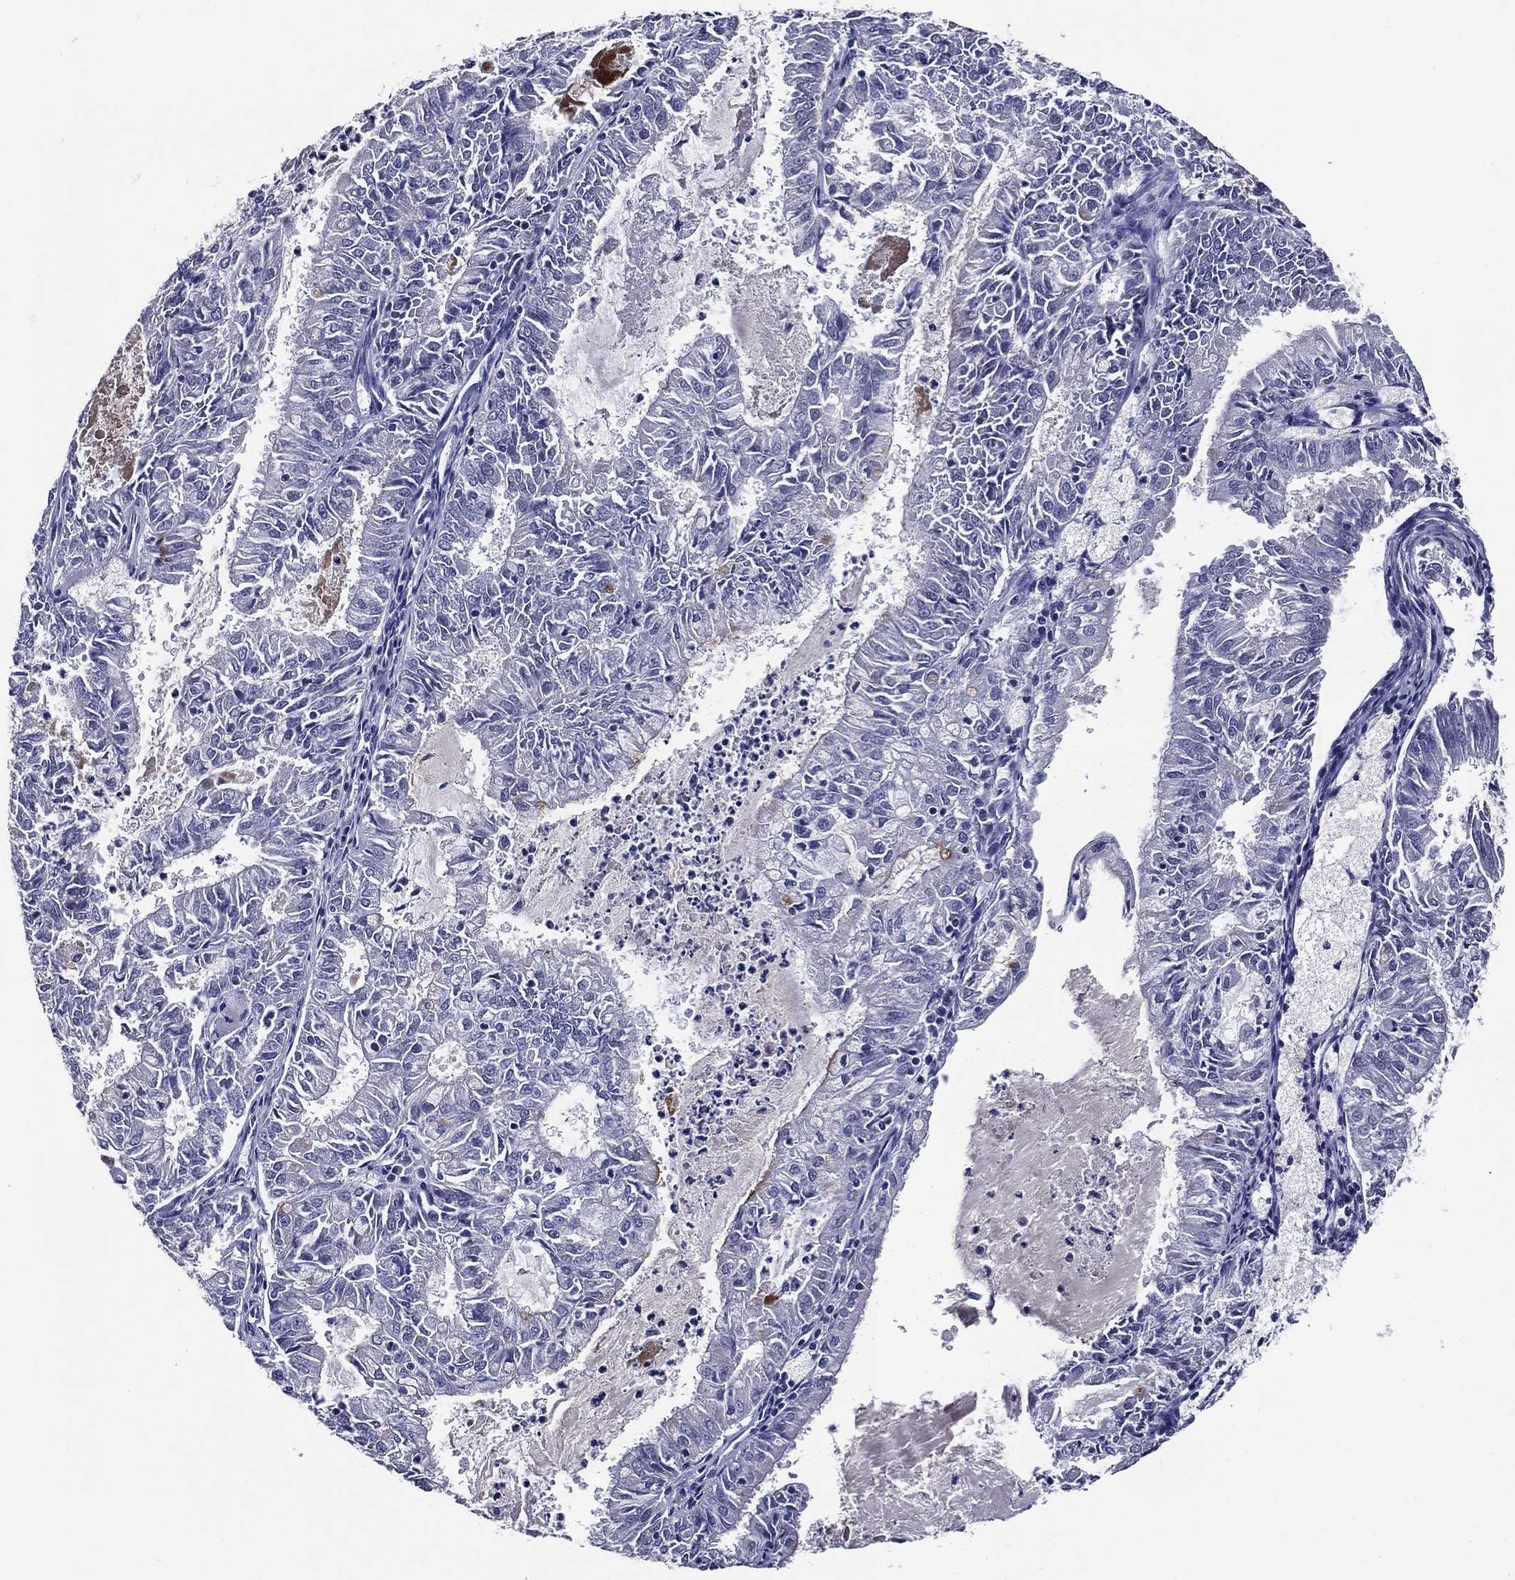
{"staining": {"intensity": "negative", "quantity": "none", "location": "none"}, "tissue": "endometrial cancer", "cell_type": "Tumor cells", "image_type": "cancer", "snomed": [{"axis": "morphology", "description": "Adenocarcinoma, NOS"}, {"axis": "topography", "description": "Endometrium"}], "caption": "Histopathology image shows no significant protein staining in tumor cells of endometrial cancer (adenocarcinoma). (Immunohistochemistry (ihc), brightfield microscopy, high magnification).", "gene": "ACE2", "patient": {"sex": "female", "age": 57}}